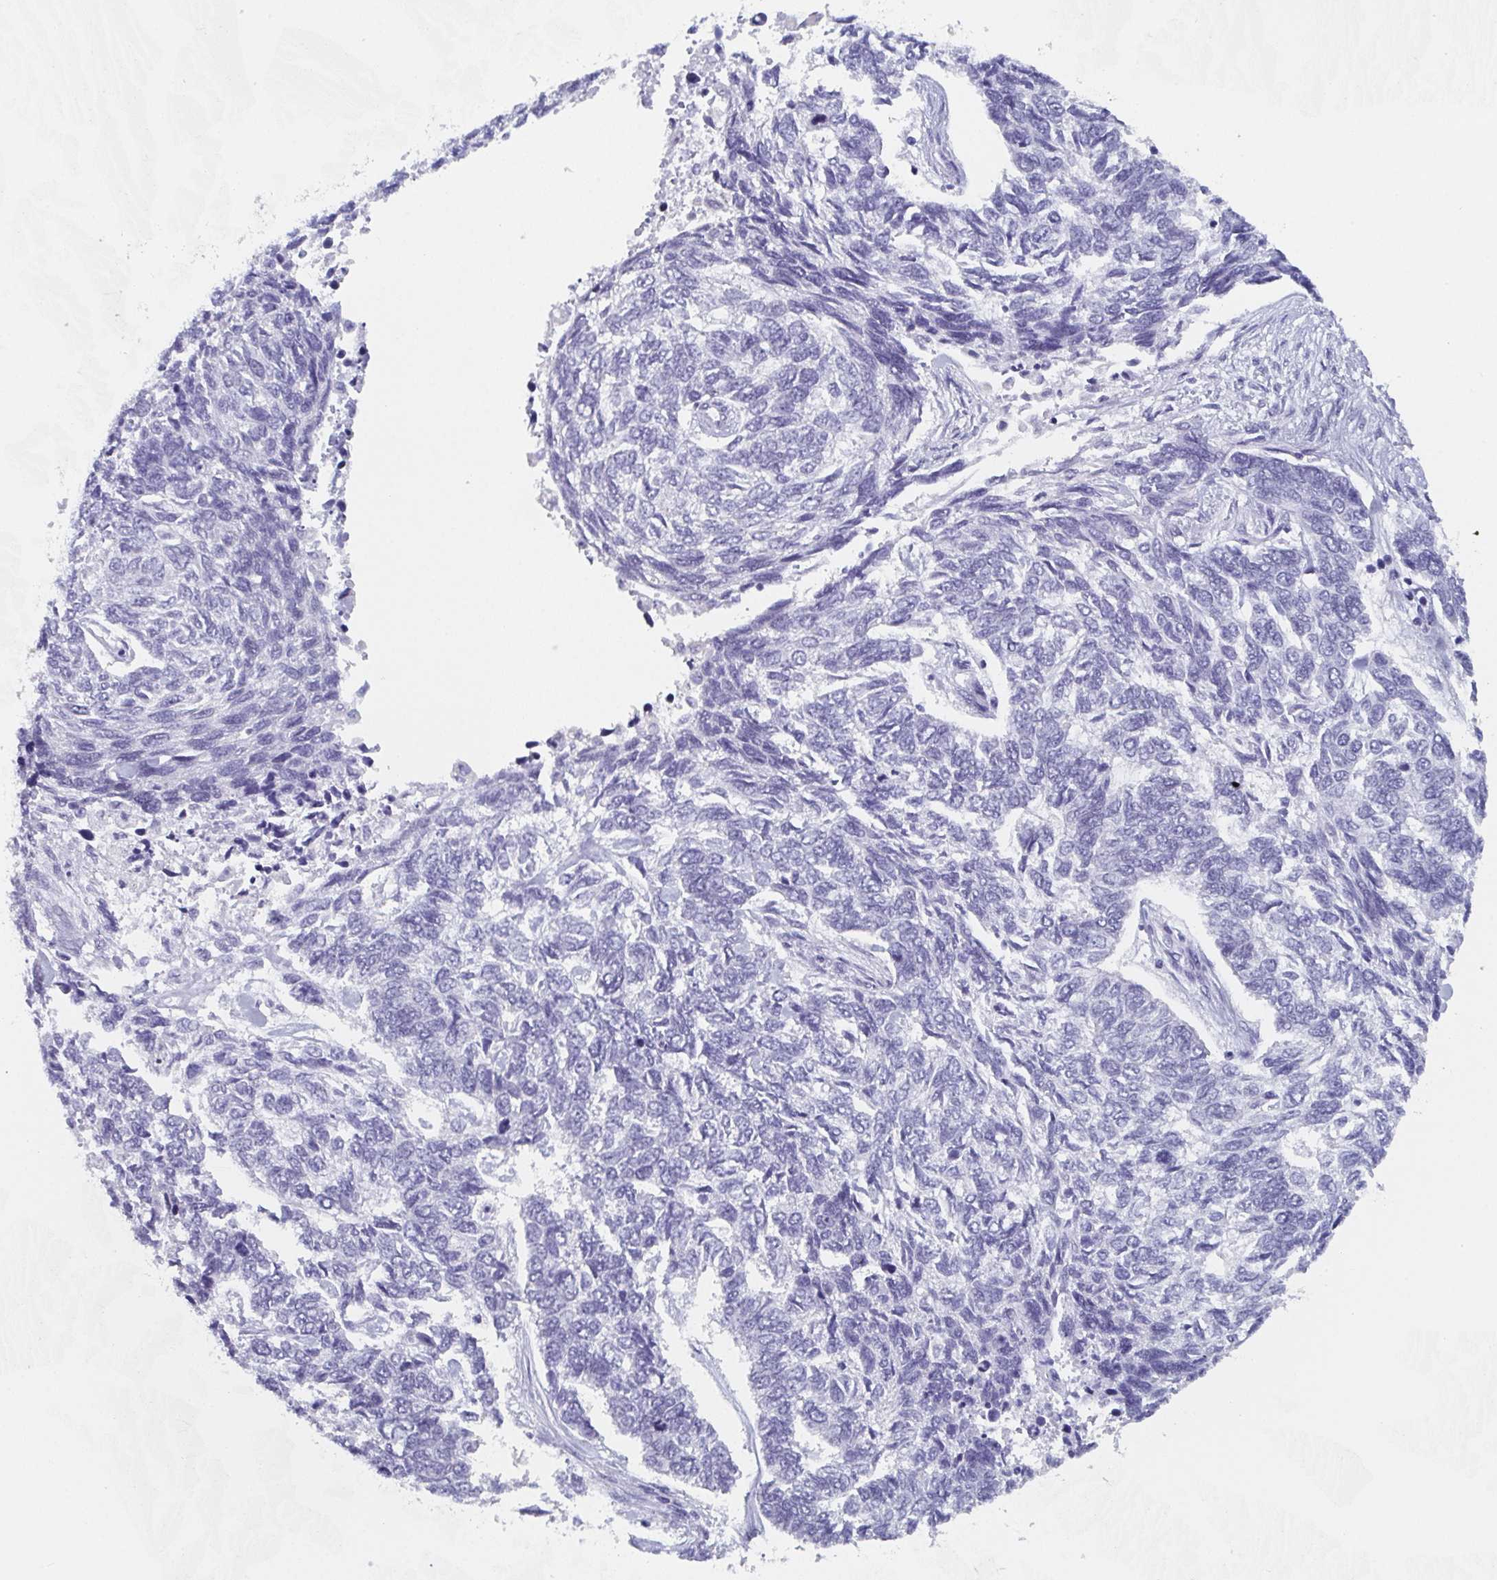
{"staining": {"intensity": "negative", "quantity": "none", "location": "none"}, "tissue": "skin cancer", "cell_type": "Tumor cells", "image_type": "cancer", "snomed": [{"axis": "morphology", "description": "Basal cell carcinoma"}, {"axis": "topography", "description": "Skin"}], "caption": "Immunohistochemistry histopathology image of skin cancer (basal cell carcinoma) stained for a protein (brown), which displays no positivity in tumor cells.", "gene": "DYDC2", "patient": {"sex": "female", "age": 65}}